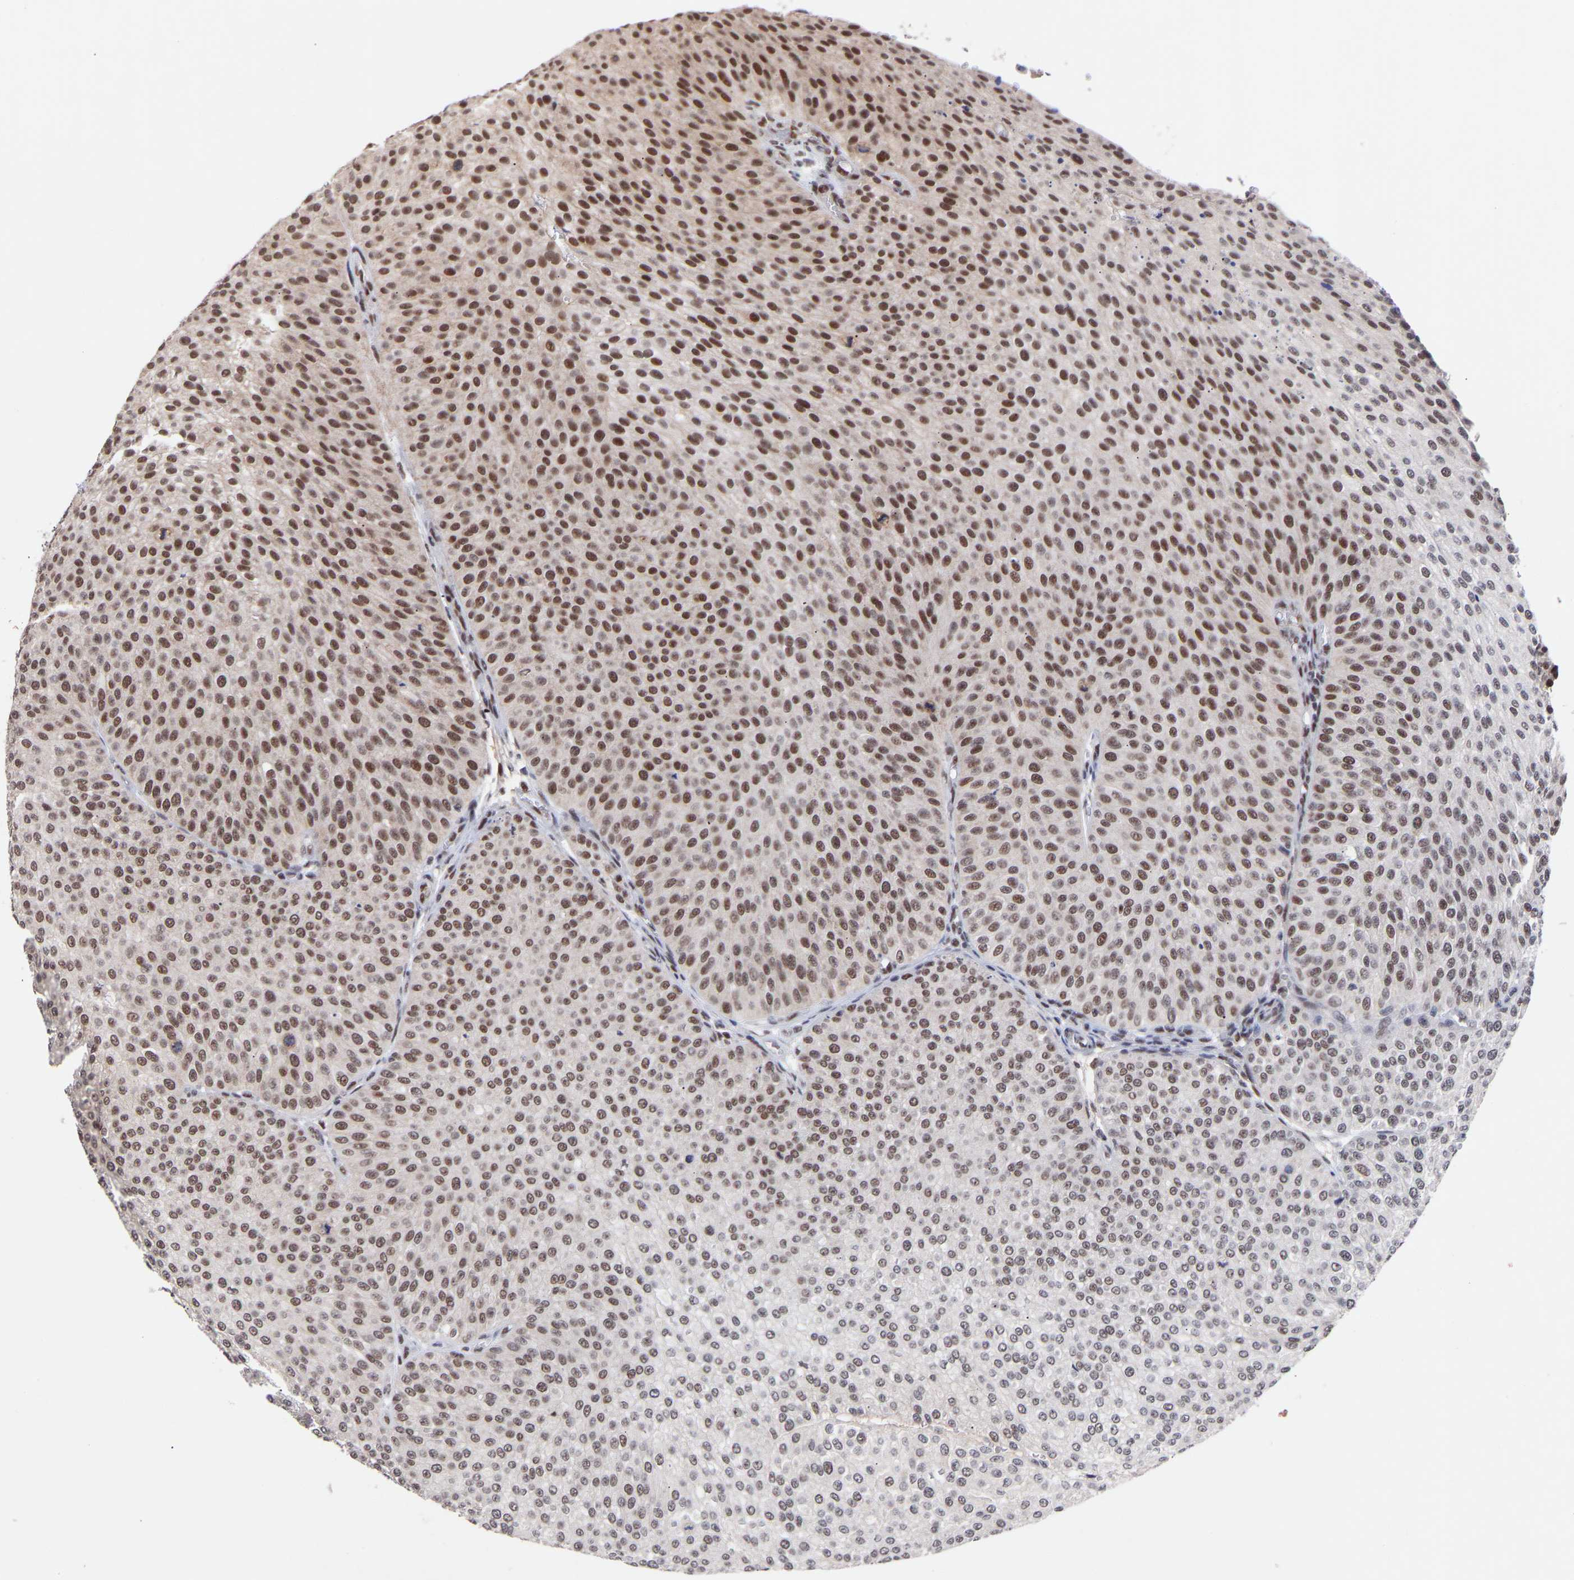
{"staining": {"intensity": "strong", "quantity": "25%-75%", "location": "nuclear"}, "tissue": "urothelial cancer", "cell_type": "Tumor cells", "image_type": "cancer", "snomed": [{"axis": "morphology", "description": "Urothelial carcinoma, Low grade"}, {"axis": "topography", "description": "Smooth muscle"}, {"axis": "topography", "description": "Urinary bladder"}], "caption": "An immunohistochemistry micrograph of tumor tissue is shown. Protein staining in brown labels strong nuclear positivity in urothelial cancer within tumor cells. (Stains: DAB in brown, nuclei in blue, Microscopy: brightfield microscopy at high magnification).", "gene": "RBM15", "patient": {"sex": "male", "age": 60}}